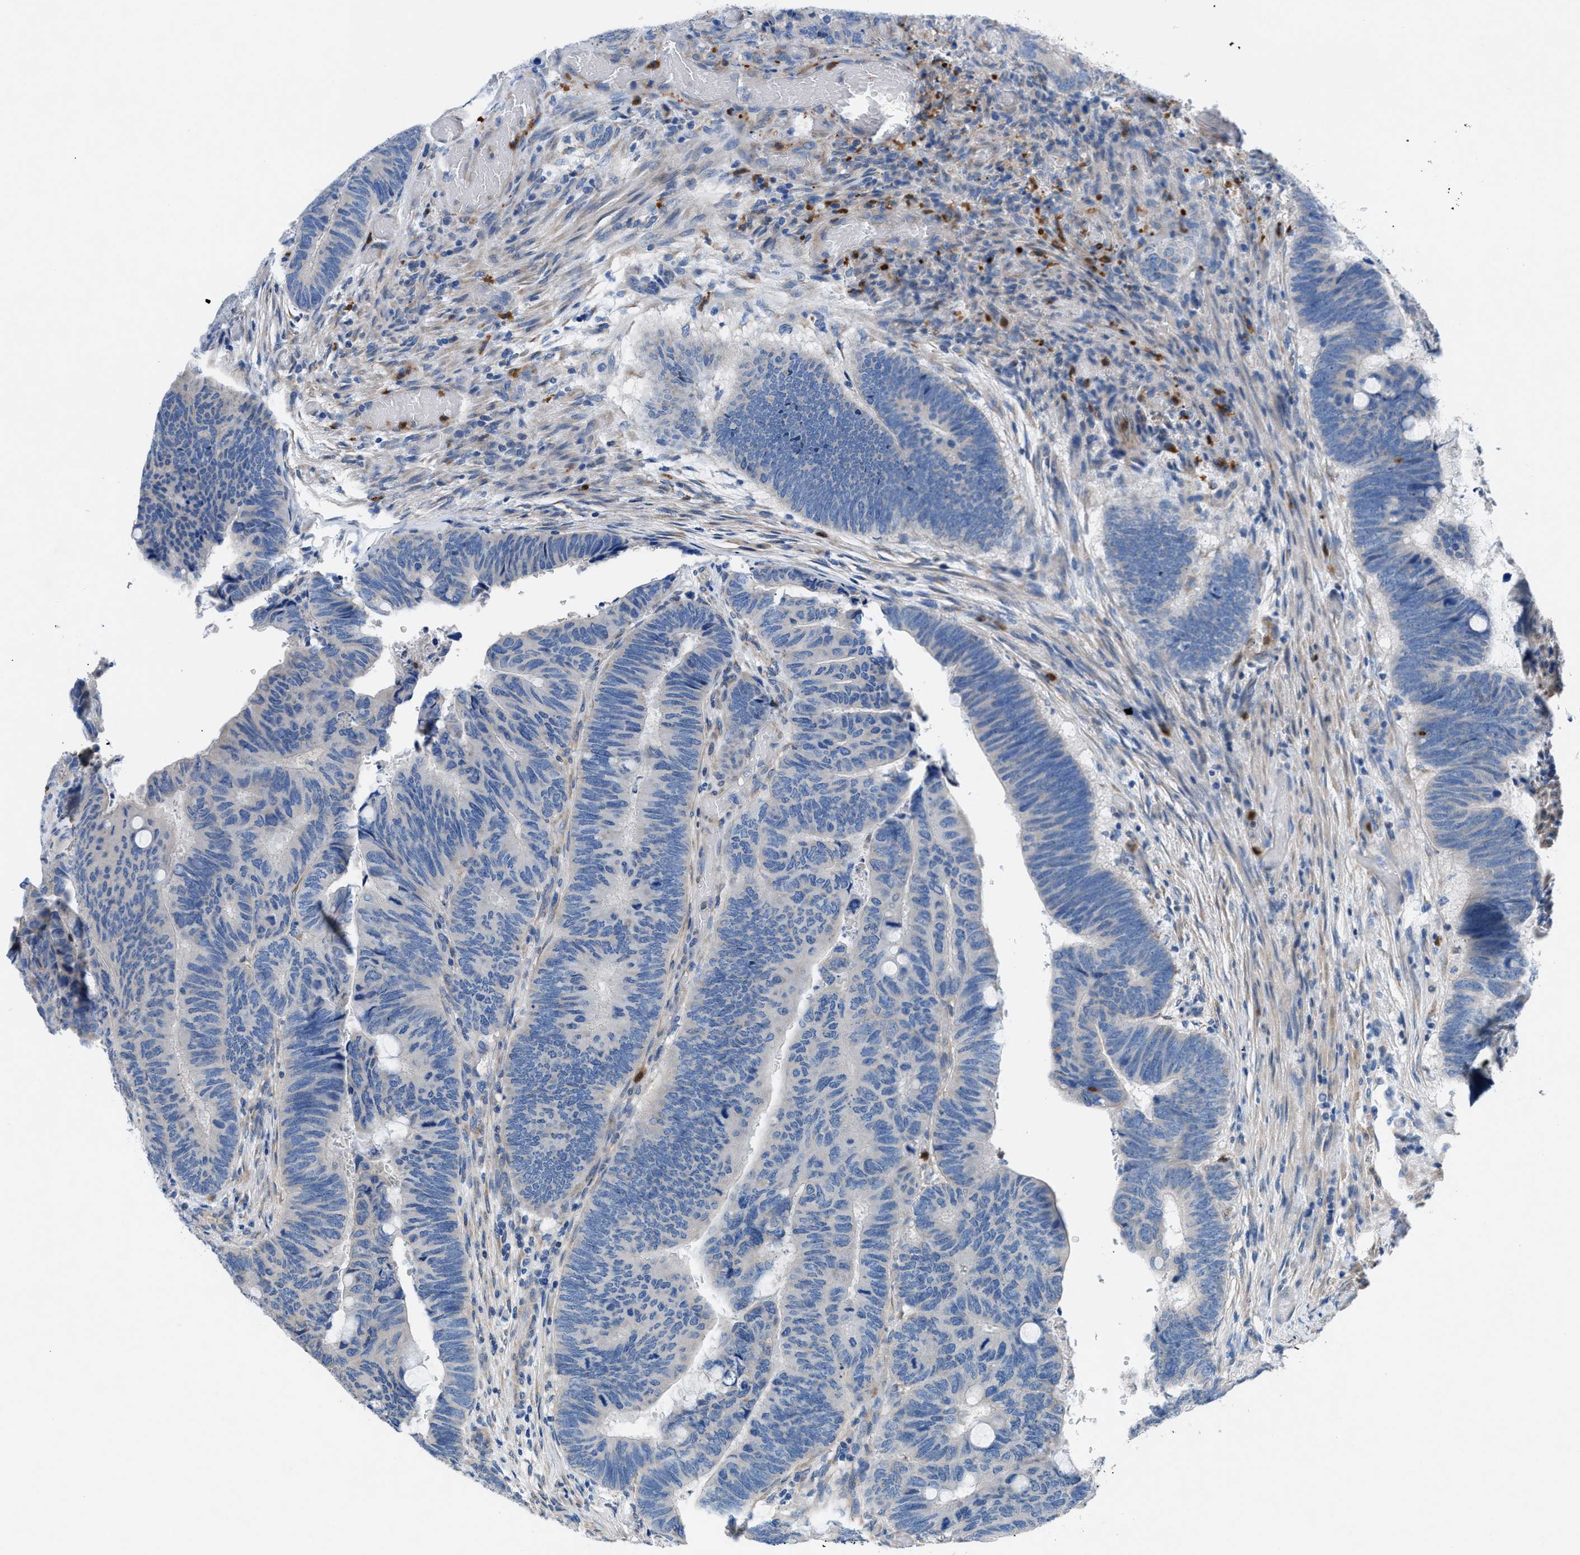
{"staining": {"intensity": "negative", "quantity": "none", "location": "none"}, "tissue": "colorectal cancer", "cell_type": "Tumor cells", "image_type": "cancer", "snomed": [{"axis": "morphology", "description": "Normal tissue, NOS"}, {"axis": "morphology", "description": "Adenocarcinoma, NOS"}, {"axis": "topography", "description": "Rectum"}], "caption": "High power microscopy image of an immunohistochemistry micrograph of colorectal cancer (adenocarcinoma), revealing no significant staining in tumor cells.", "gene": "ITPR1", "patient": {"sex": "male", "age": 92}}